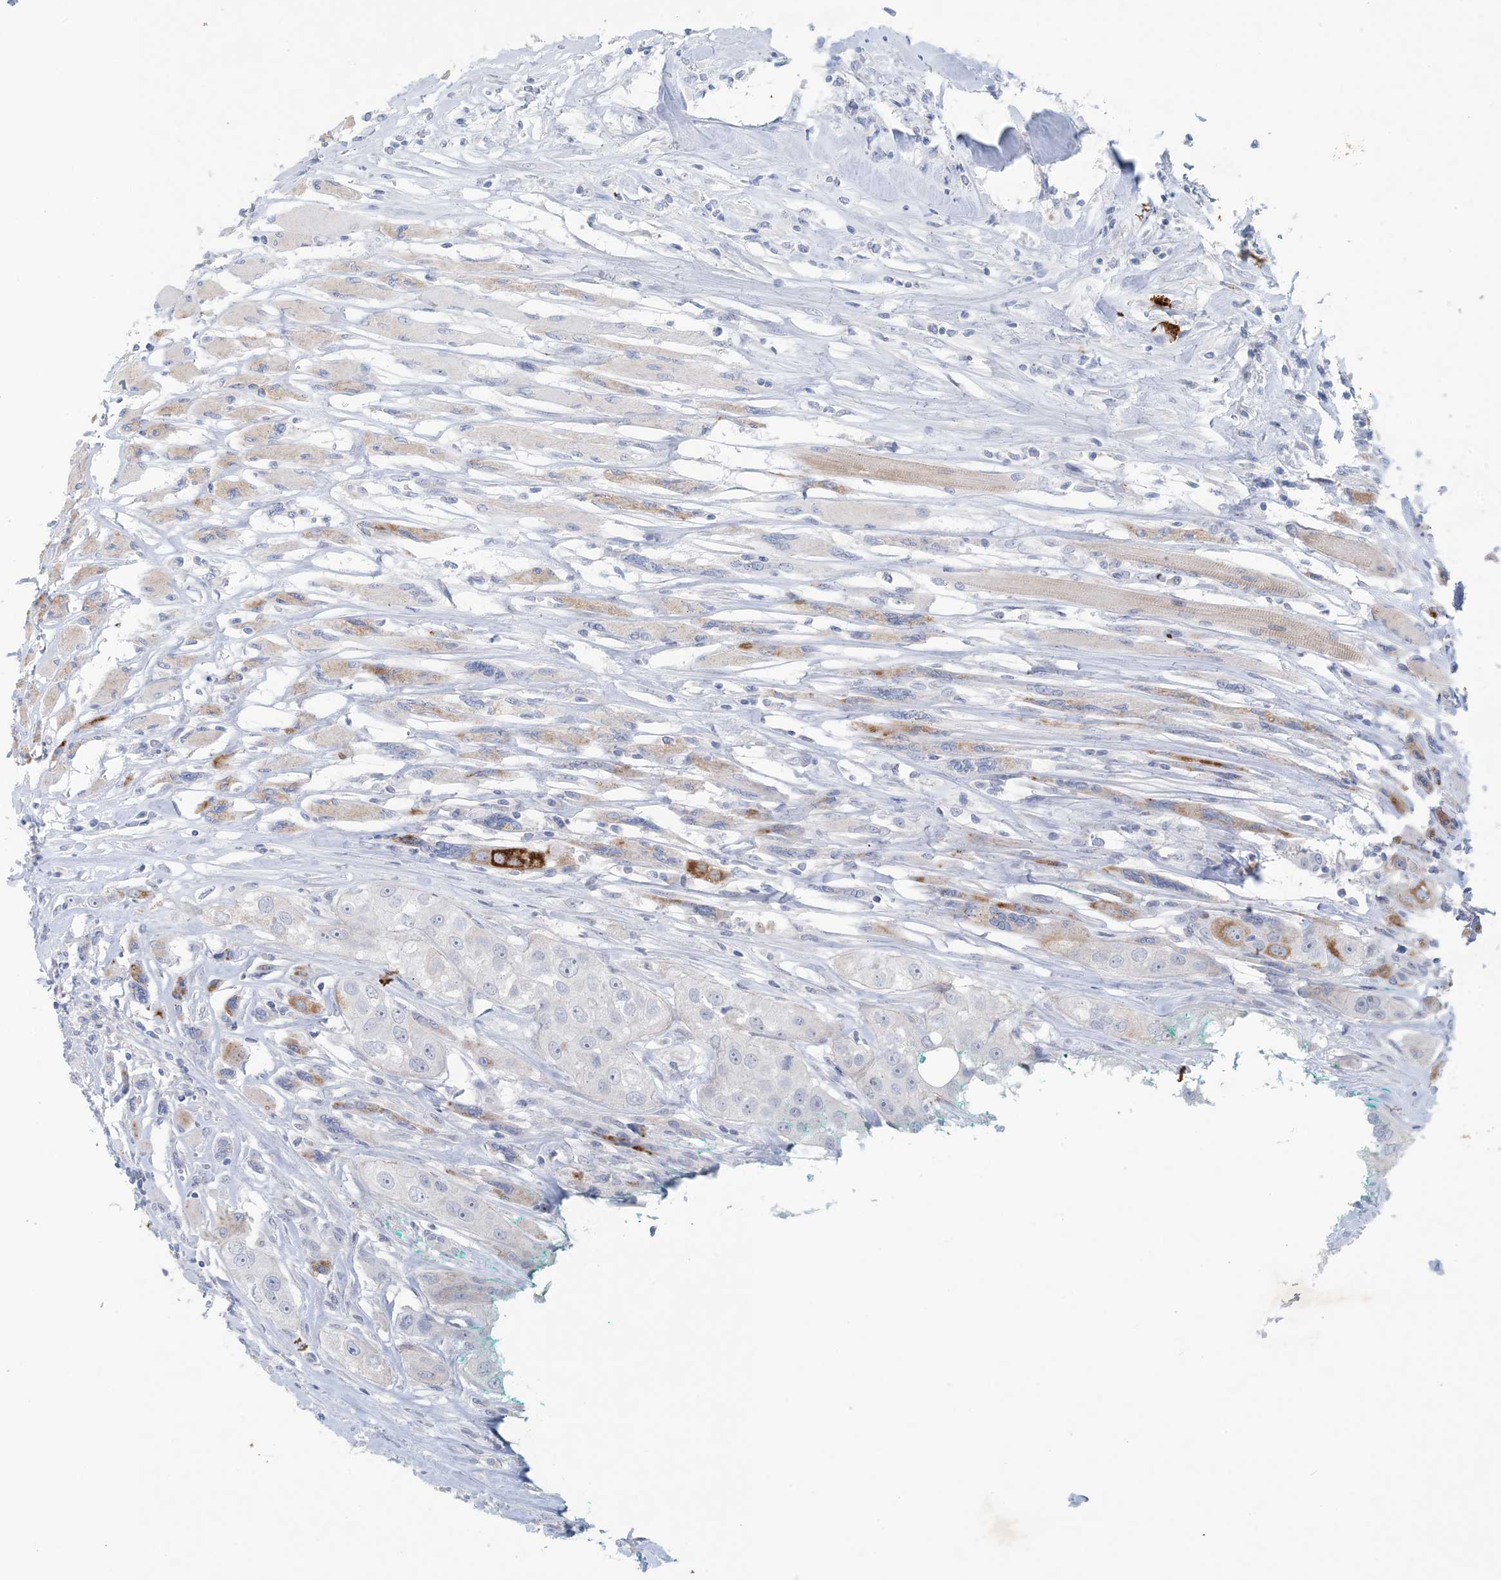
{"staining": {"intensity": "negative", "quantity": "none", "location": "none"}, "tissue": "head and neck cancer", "cell_type": "Tumor cells", "image_type": "cancer", "snomed": [{"axis": "morphology", "description": "Normal tissue, NOS"}, {"axis": "morphology", "description": "Squamous cell carcinoma, NOS"}, {"axis": "topography", "description": "Skeletal muscle"}, {"axis": "topography", "description": "Head-Neck"}], "caption": "This micrograph is of head and neck squamous cell carcinoma stained with immunohistochemistry to label a protein in brown with the nuclei are counter-stained blue. There is no positivity in tumor cells.", "gene": "GABRG1", "patient": {"sex": "male", "age": 51}}